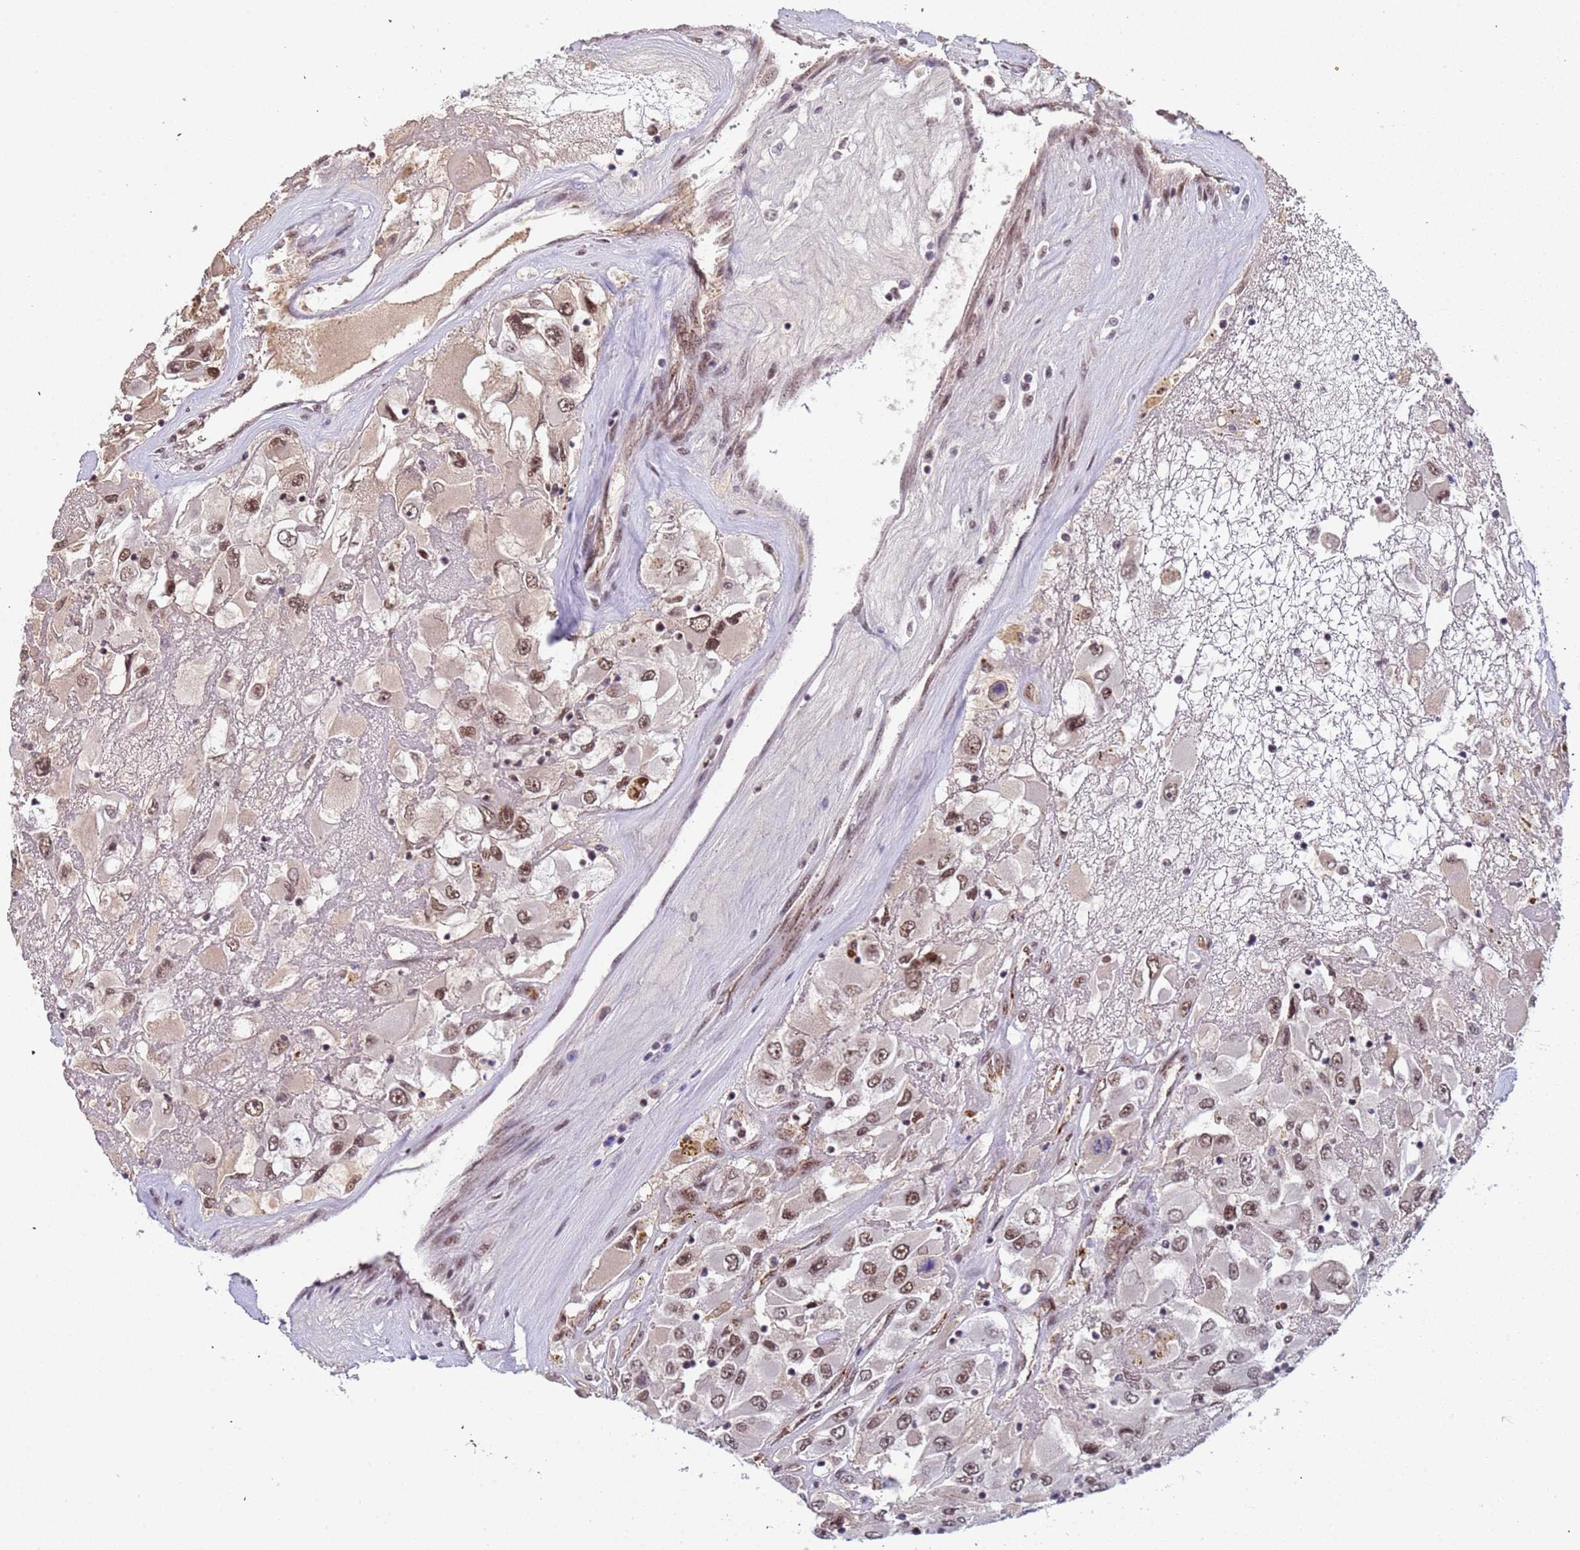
{"staining": {"intensity": "moderate", "quantity": ">75%", "location": "nuclear"}, "tissue": "renal cancer", "cell_type": "Tumor cells", "image_type": "cancer", "snomed": [{"axis": "morphology", "description": "Adenocarcinoma, NOS"}, {"axis": "topography", "description": "Kidney"}], "caption": "Protein staining of adenocarcinoma (renal) tissue displays moderate nuclear staining in about >75% of tumor cells.", "gene": "SRRT", "patient": {"sex": "female", "age": 52}}